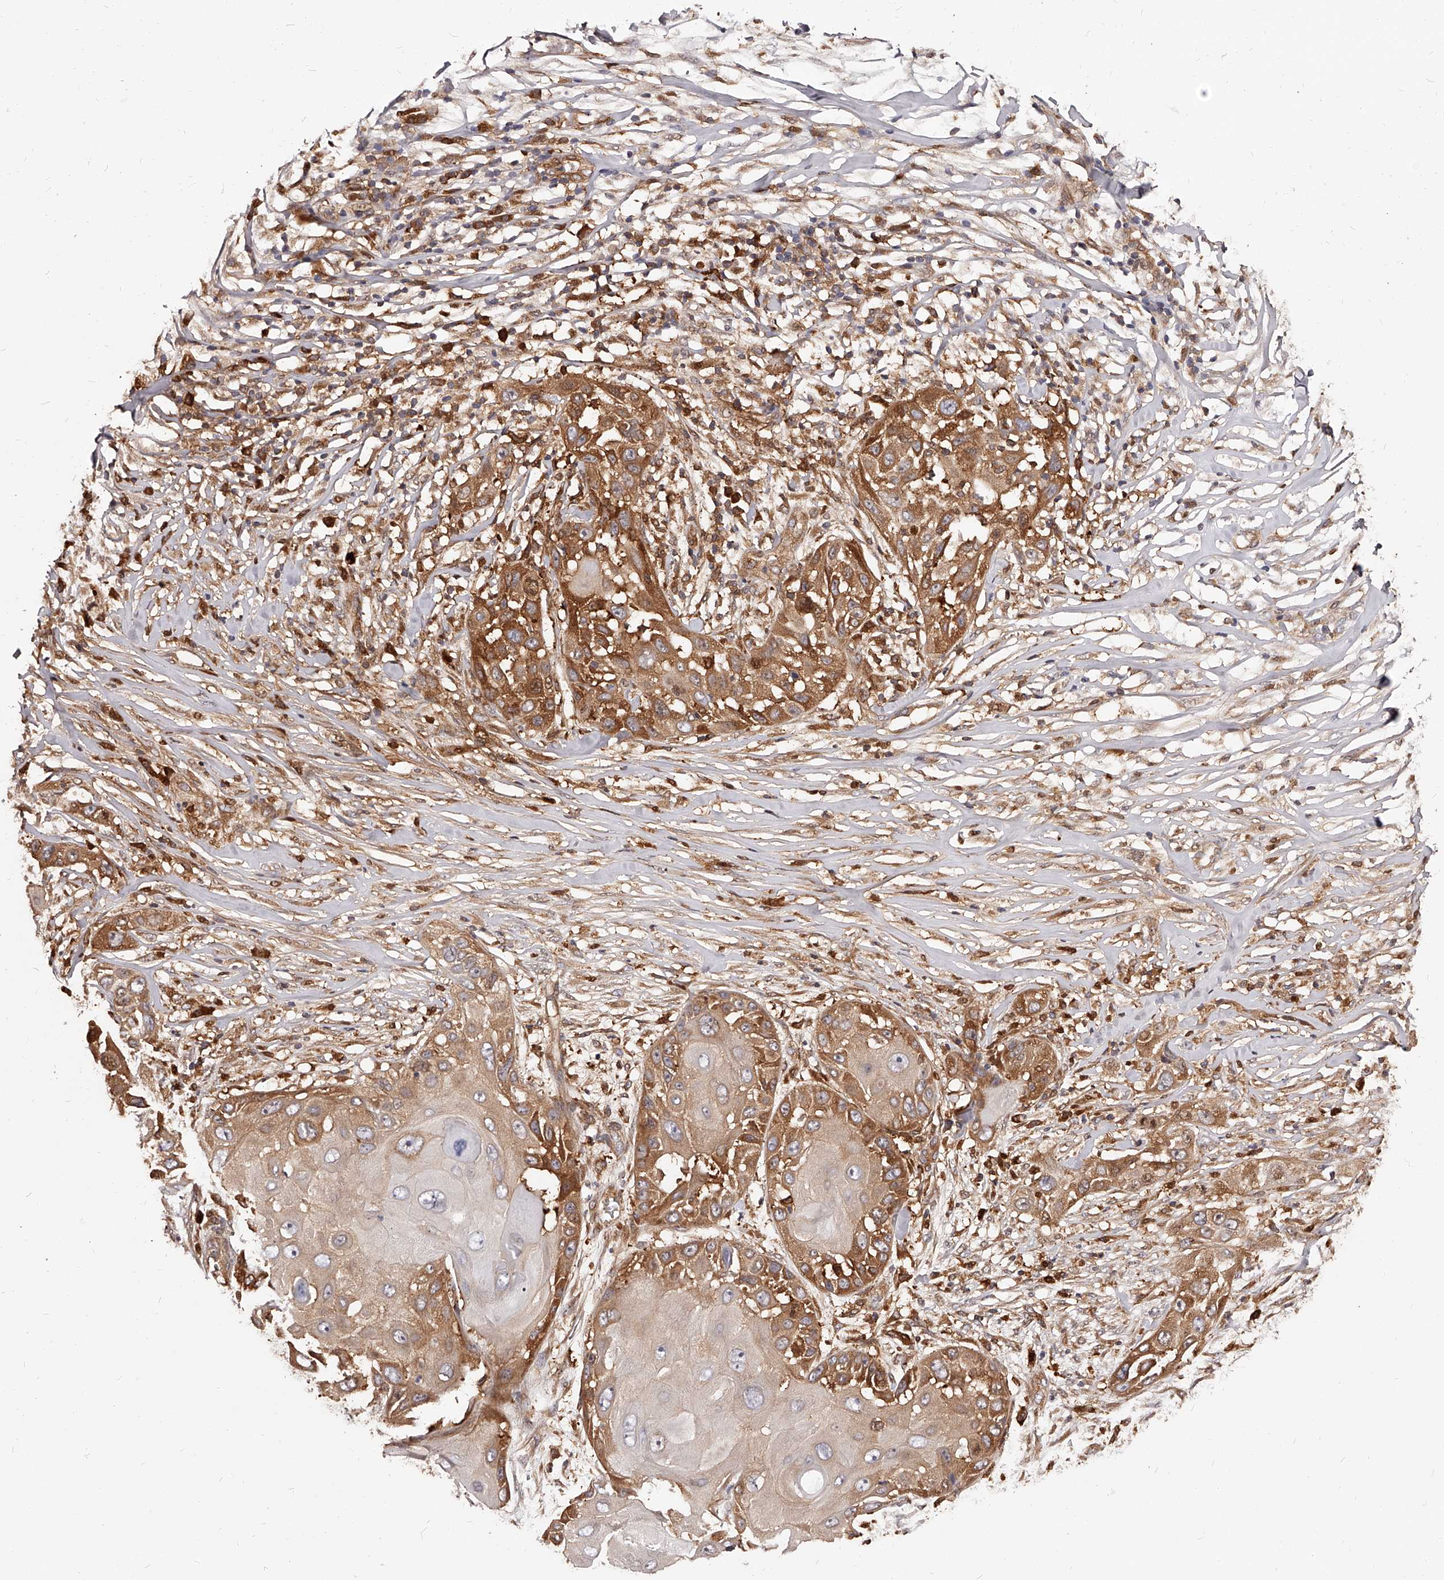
{"staining": {"intensity": "moderate", "quantity": ">75%", "location": "cytoplasmic/membranous"}, "tissue": "skin cancer", "cell_type": "Tumor cells", "image_type": "cancer", "snomed": [{"axis": "morphology", "description": "Squamous cell carcinoma, NOS"}, {"axis": "topography", "description": "Skin"}], "caption": "Protein analysis of skin cancer tissue demonstrates moderate cytoplasmic/membranous staining in approximately >75% of tumor cells. (IHC, brightfield microscopy, high magnification).", "gene": "LAP3", "patient": {"sex": "female", "age": 44}}